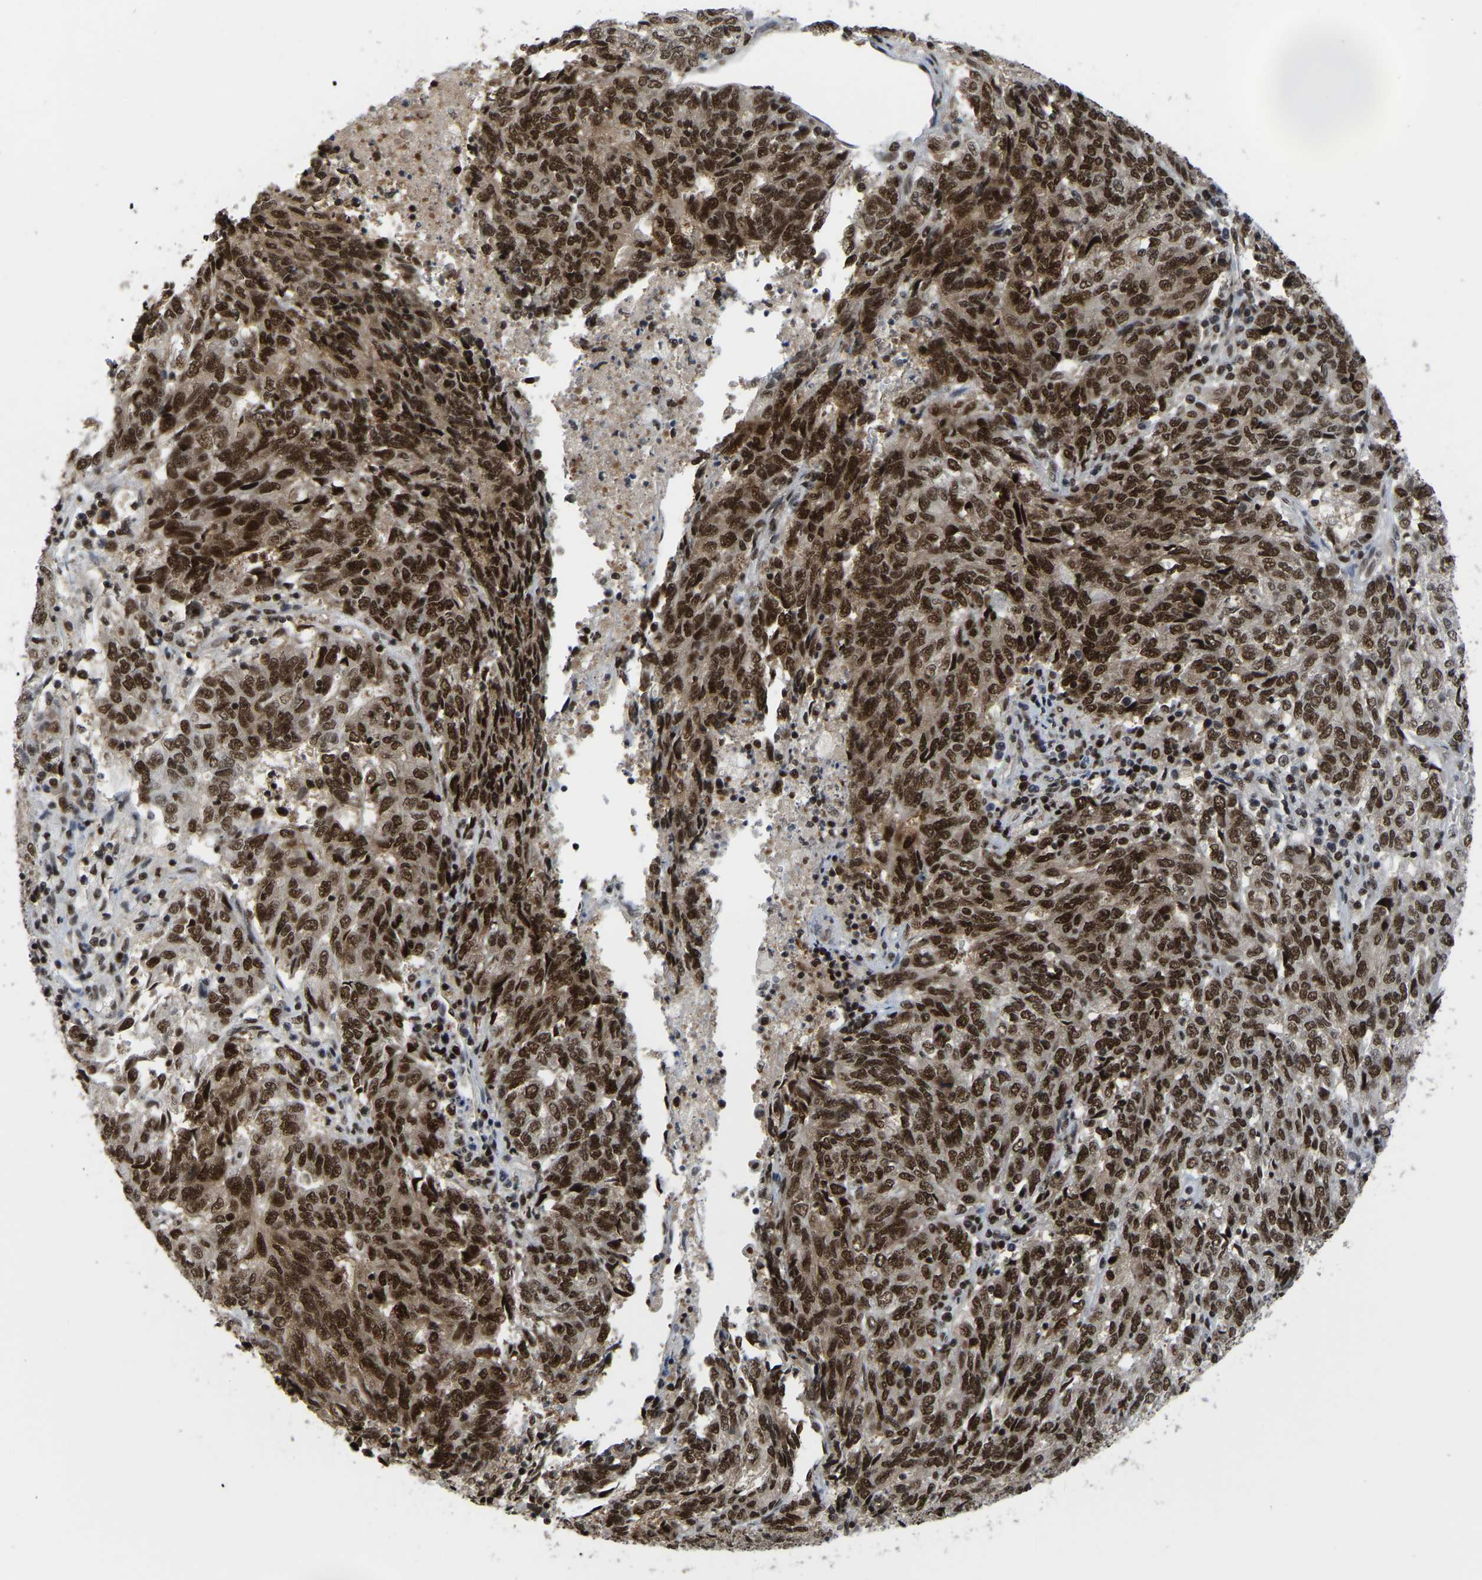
{"staining": {"intensity": "strong", "quantity": ">75%", "location": "nuclear"}, "tissue": "endometrial cancer", "cell_type": "Tumor cells", "image_type": "cancer", "snomed": [{"axis": "morphology", "description": "Adenocarcinoma, NOS"}, {"axis": "topography", "description": "Endometrium"}], "caption": "Brown immunohistochemical staining in adenocarcinoma (endometrial) reveals strong nuclear positivity in about >75% of tumor cells.", "gene": "TBL1XR1", "patient": {"sex": "female", "age": 80}}